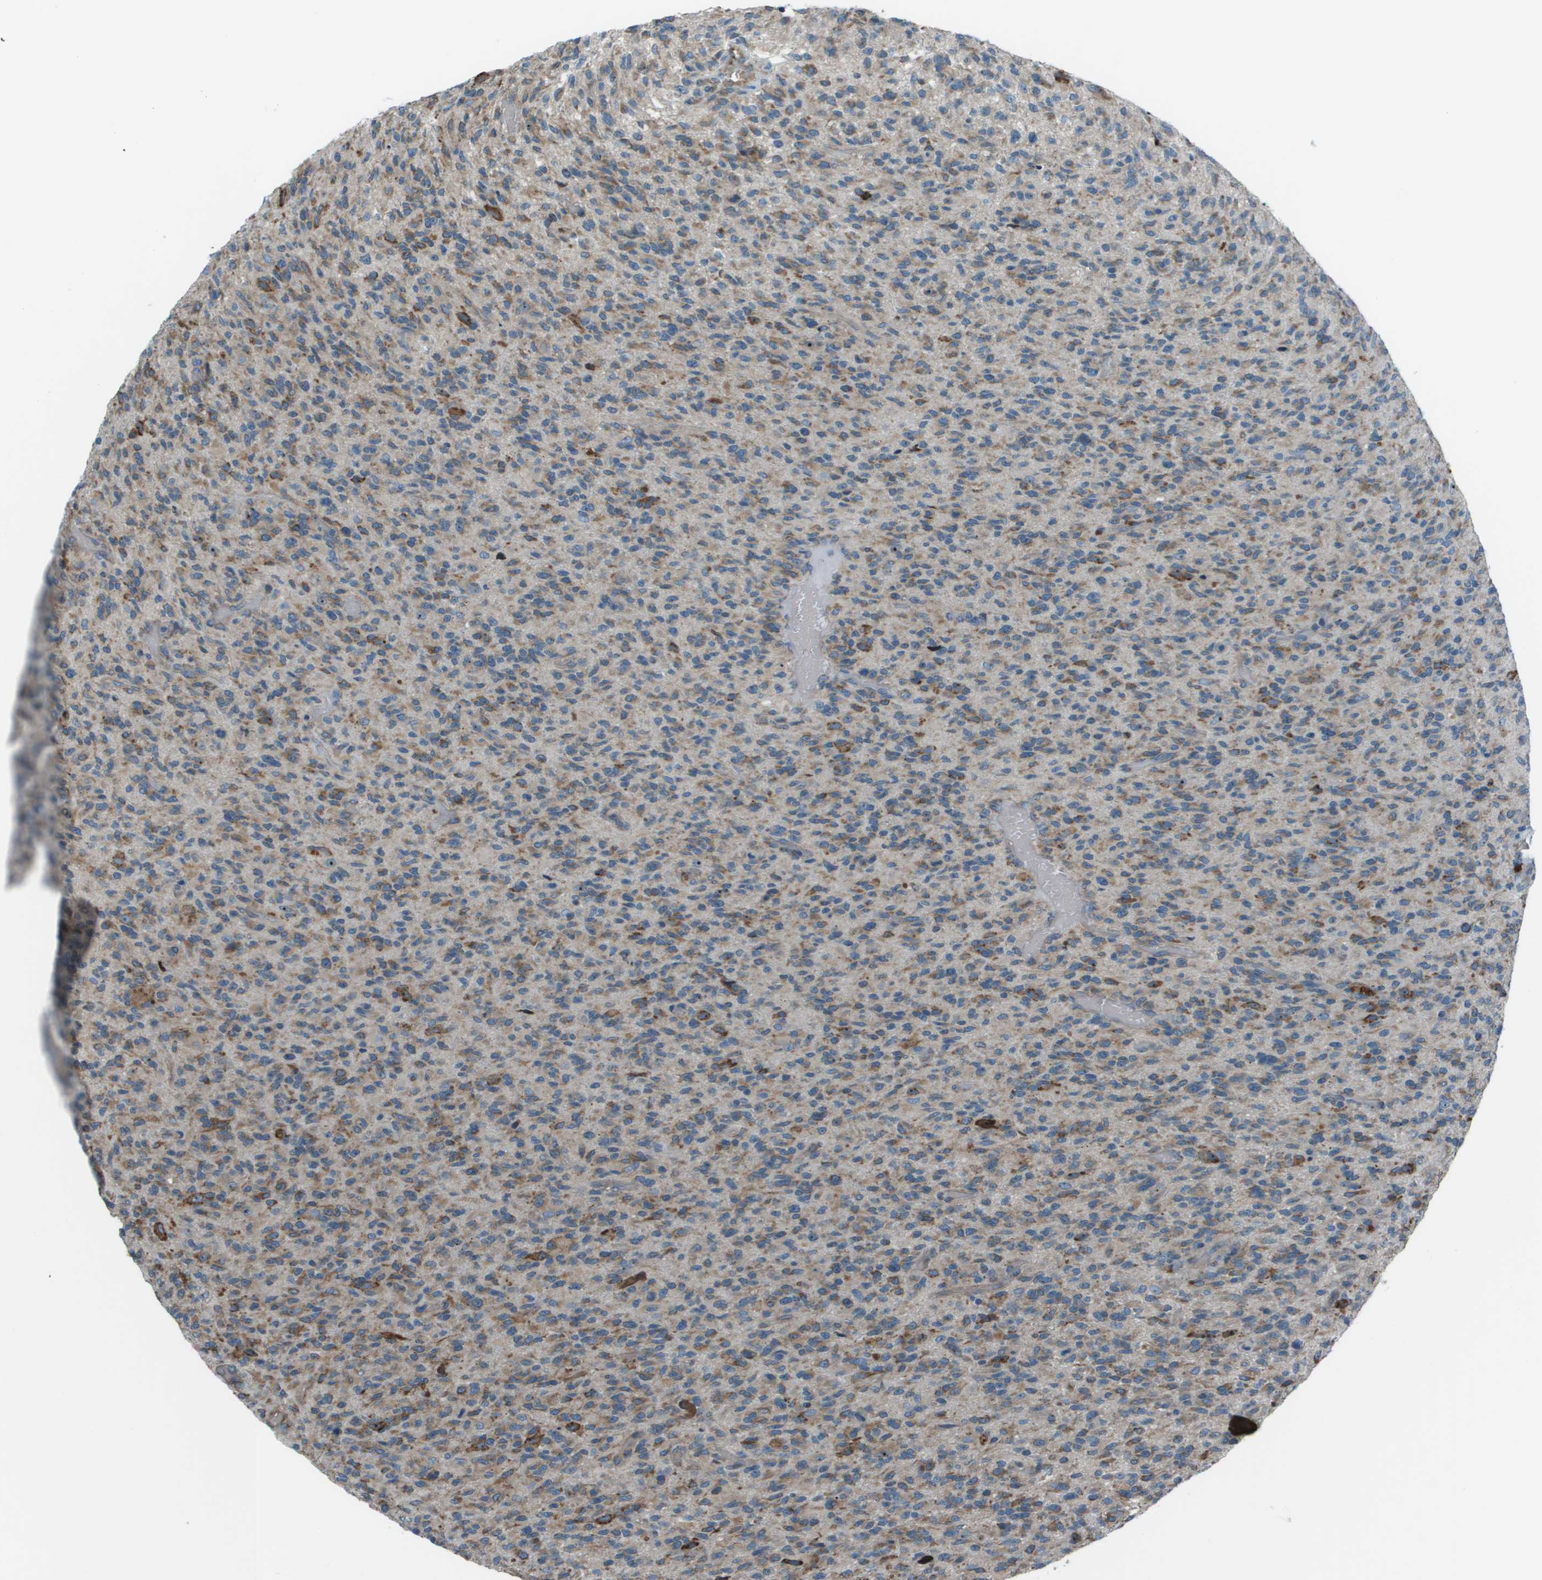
{"staining": {"intensity": "moderate", "quantity": "<25%", "location": "cytoplasmic/membranous"}, "tissue": "glioma", "cell_type": "Tumor cells", "image_type": "cancer", "snomed": [{"axis": "morphology", "description": "Glioma, malignant, High grade"}, {"axis": "topography", "description": "Brain"}], "caption": "Tumor cells display low levels of moderate cytoplasmic/membranous positivity in approximately <25% of cells in human malignant glioma (high-grade).", "gene": "UTS2", "patient": {"sex": "male", "age": 71}}